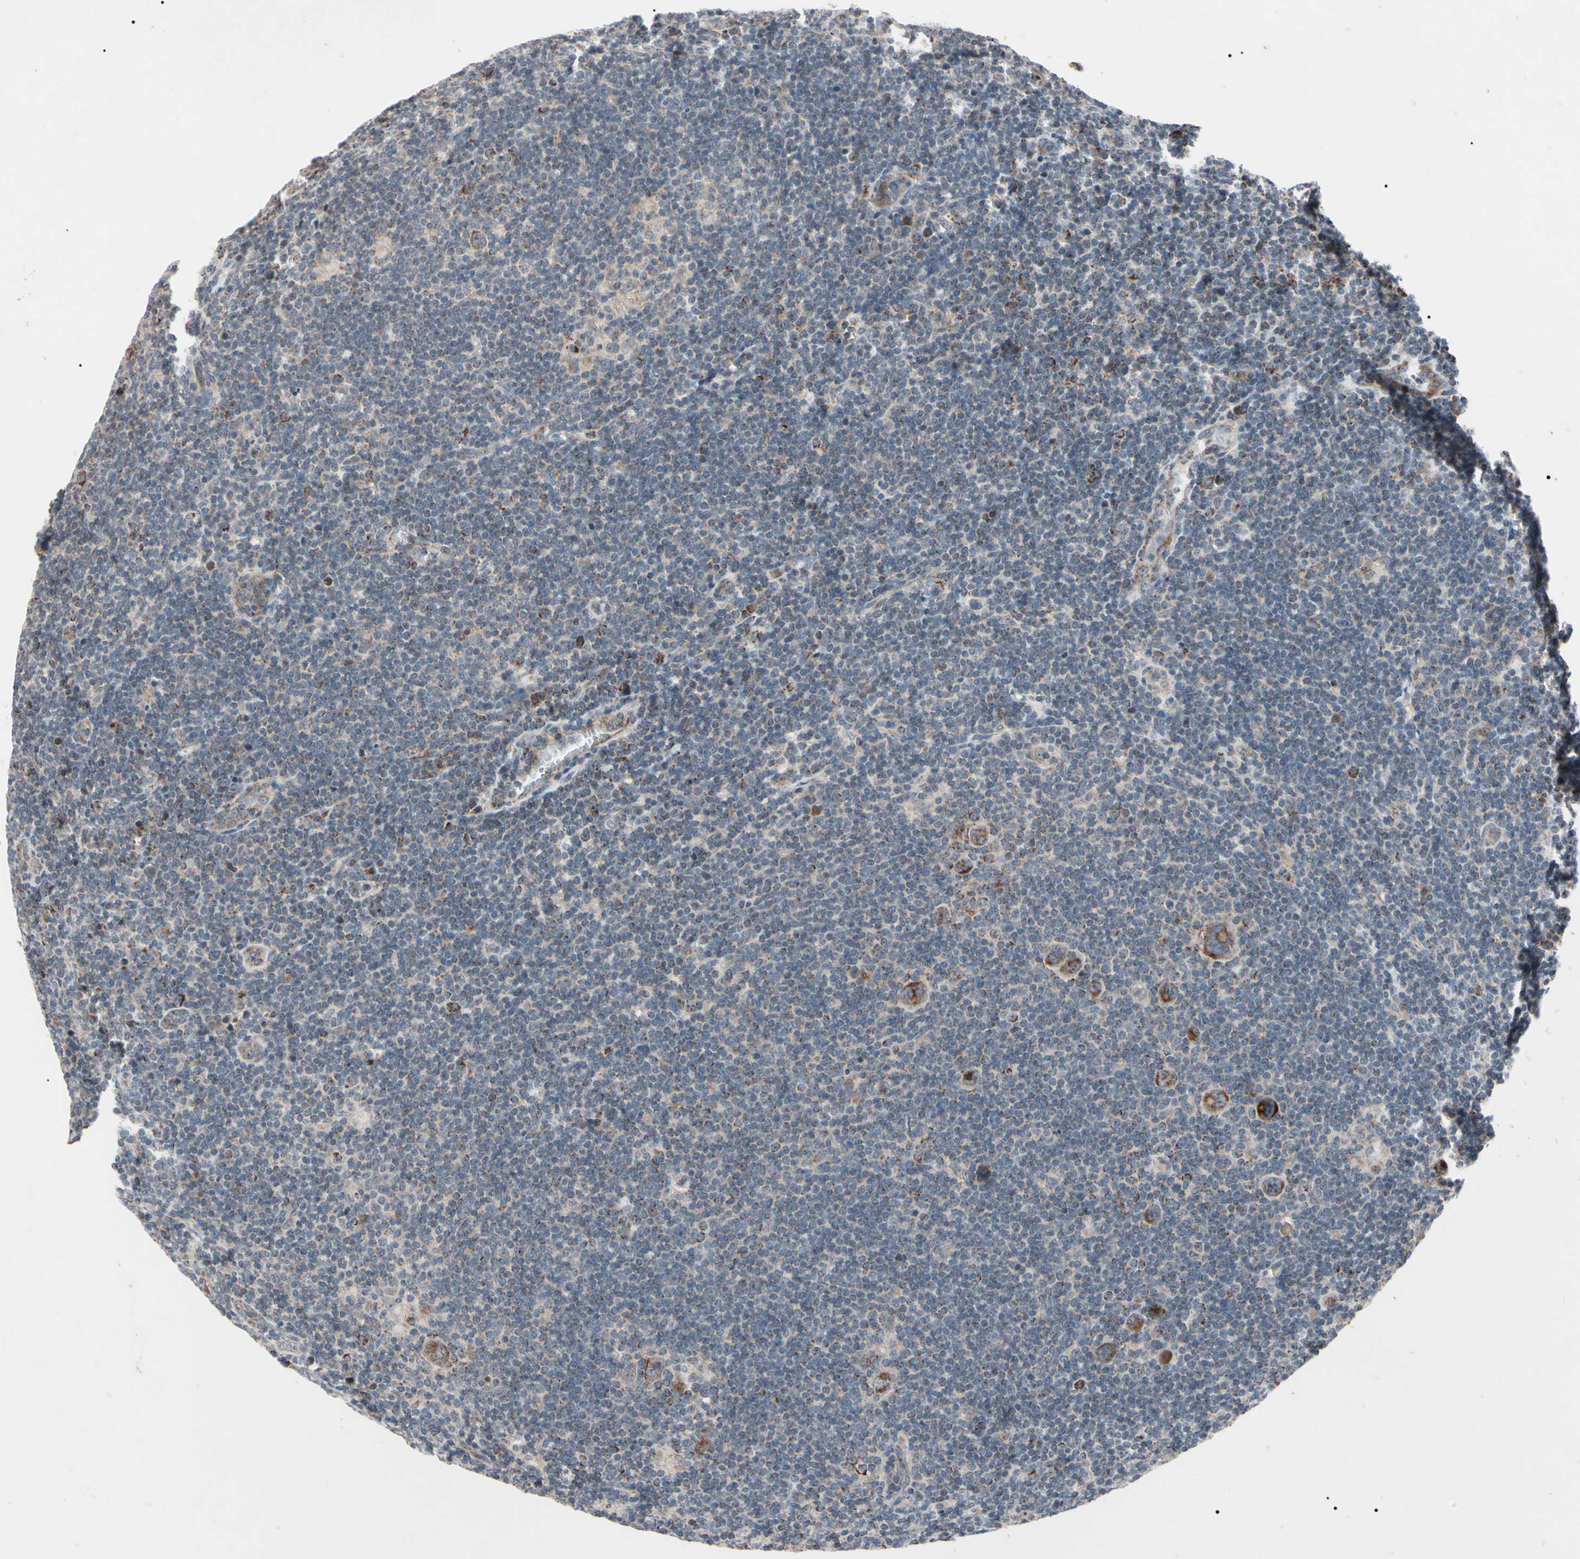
{"staining": {"intensity": "weak", "quantity": "<25%", "location": "cytoplasmic/membranous"}, "tissue": "lymphoma", "cell_type": "Tumor cells", "image_type": "cancer", "snomed": [{"axis": "morphology", "description": "Hodgkin's disease, NOS"}, {"axis": "topography", "description": "Lymph node"}], "caption": "This is a histopathology image of IHC staining of lymphoma, which shows no positivity in tumor cells.", "gene": "TNFRSF1A", "patient": {"sex": "female", "age": 57}}